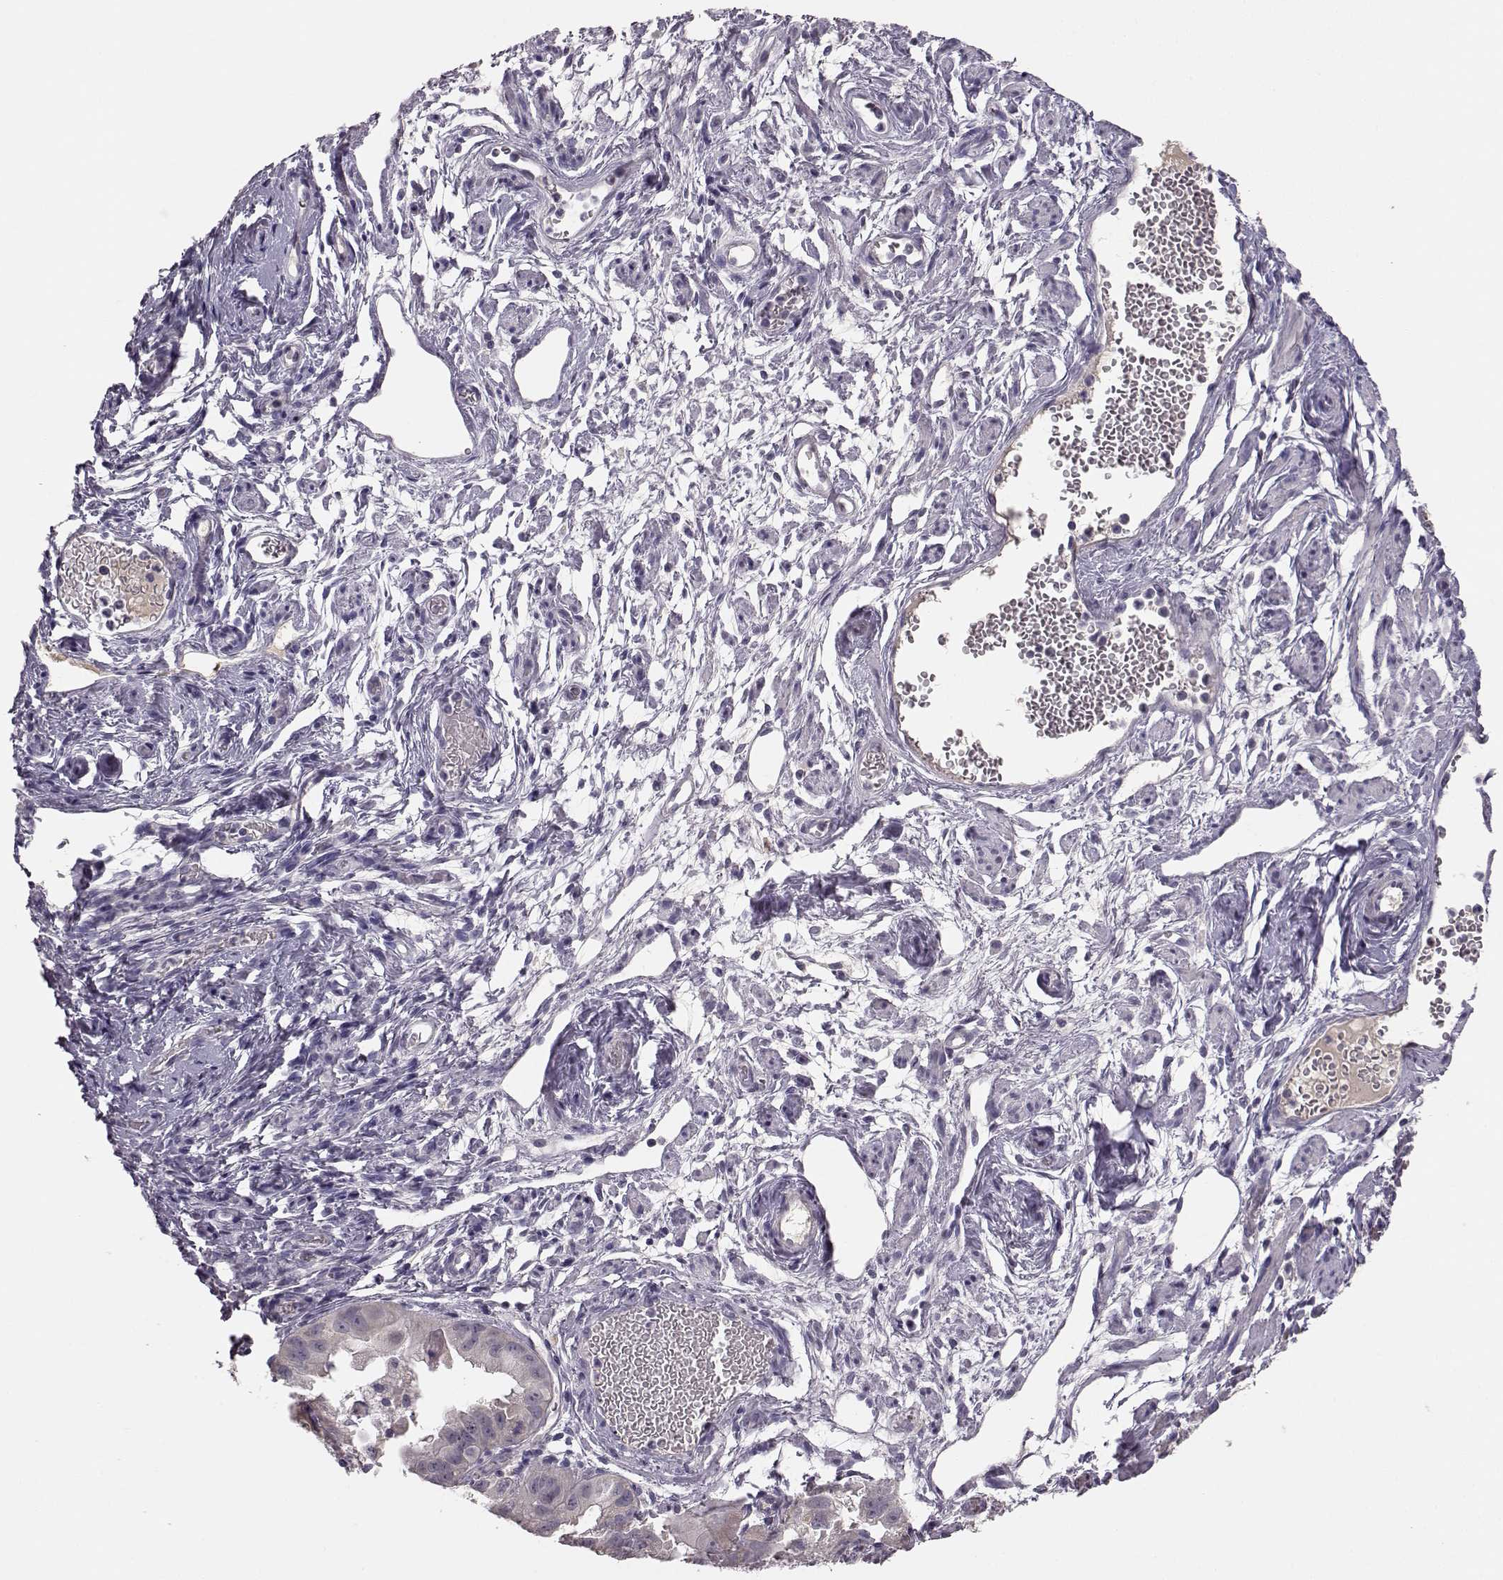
{"staining": {"intensity": "negative", "quantity": "none", "location": "none"}, "tissue": "ovarian cancer", "cell_type": "Tumor cells", "image_type": "cancer", "snomed": [{"axis": "morphology", "description": "Carcinoma, endometroid"}, {"axis": "topography", "description": "Ovary"}], "caption": "Photomicrograph shows no significant protein expression in tumor cells of ovarian endometroid carcinoma.", "gene": "BFSP2", "patient": {"sex": "female", "age": 85}}